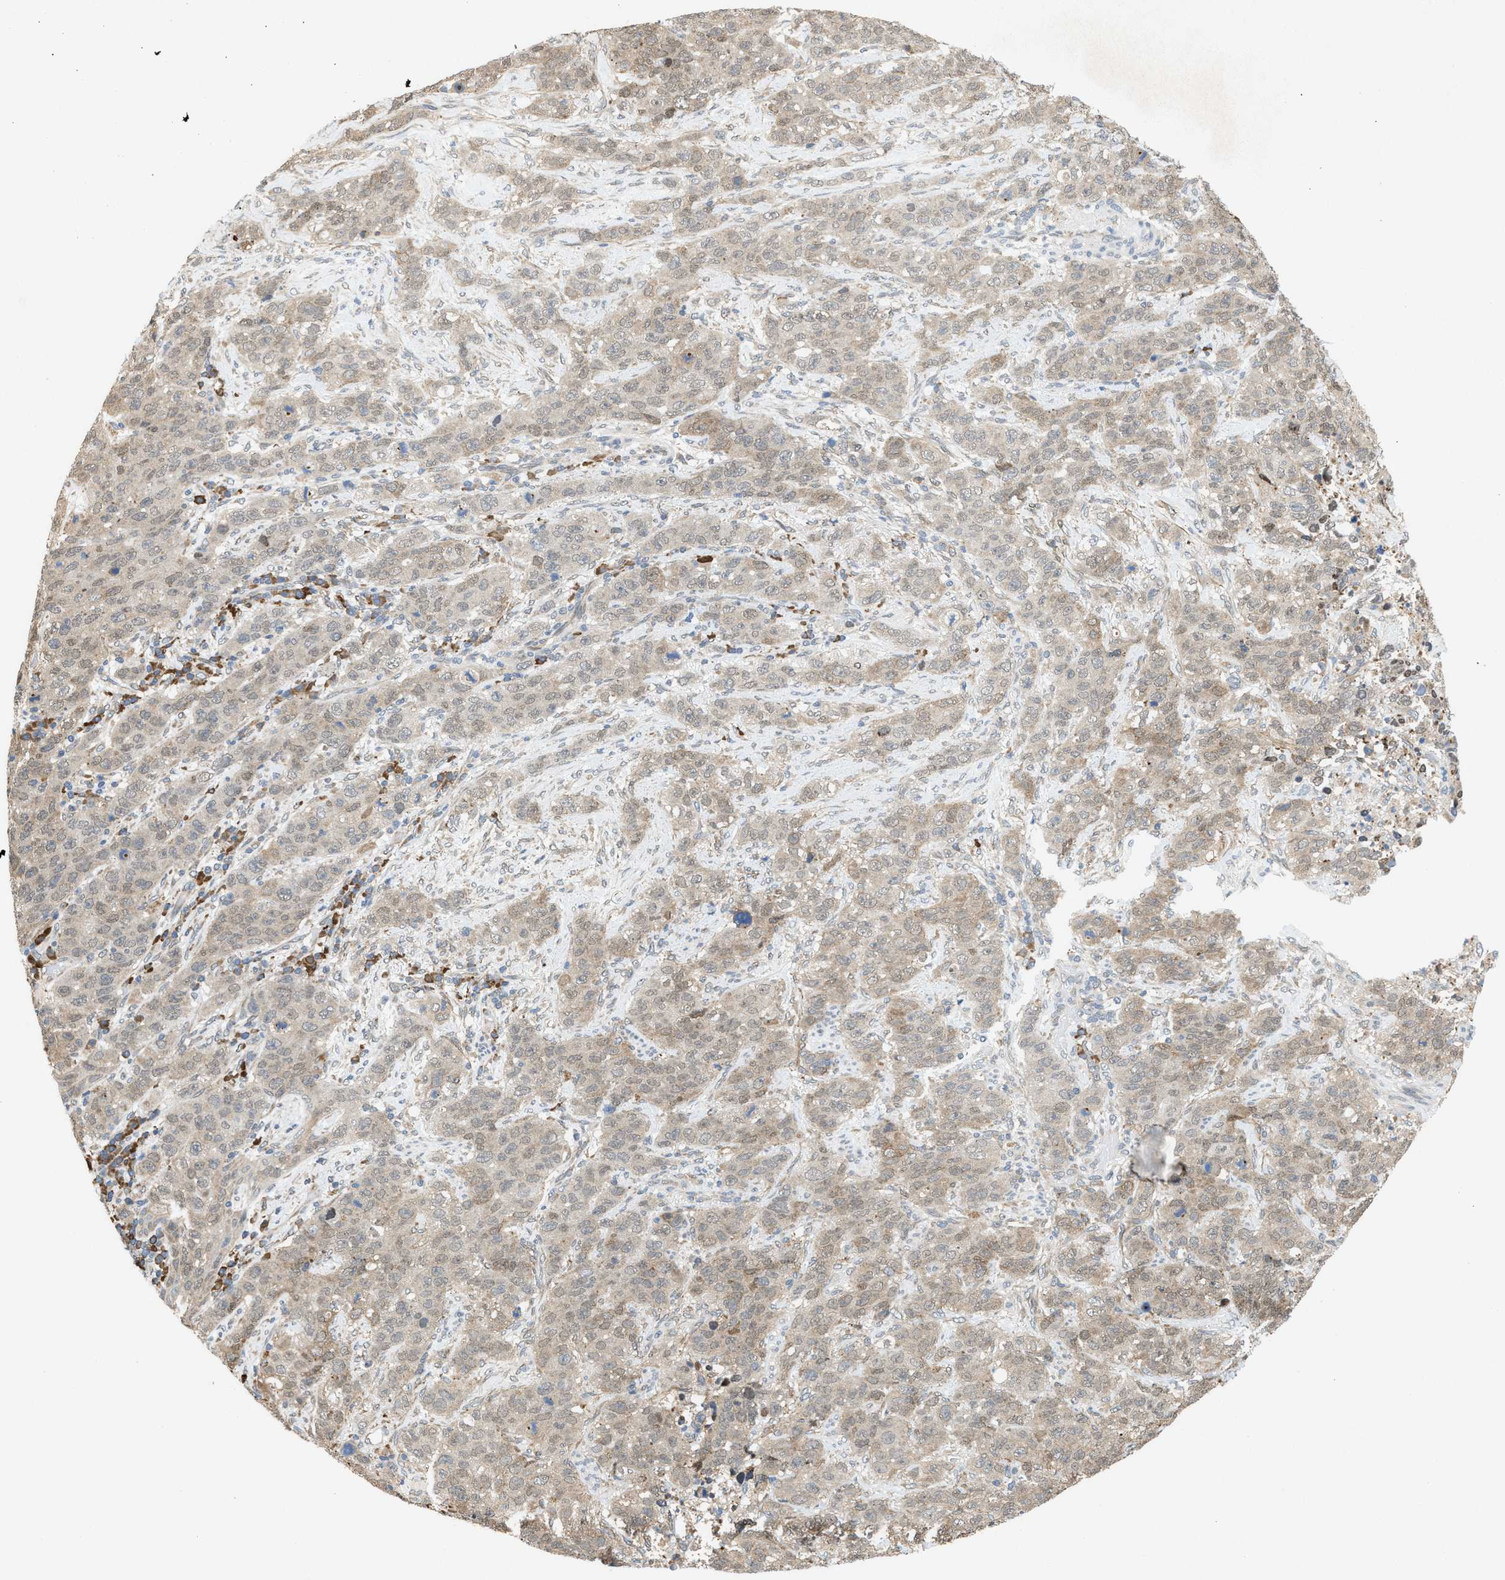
{"staining": {"intensity": "weak", "quantity": "25%-75%", "location": "cytoplasmic/membranous"}, "tissue": "stomach cancer", "cell_type": "Tumor cells", "image_type": "cancer", "snomed": [{"axis": "morphology", "description": "Adenocarcinoma, NOS"}, {"axis": "topography", "description": "Stomach"}], "caption": "The image exhibits immunohistochemical staining of adenocarcinoma (stomach). There is weak cytoplasmic/membranous staining is present in approximately 25%-75% of tumor cells.", "gene": "MFSD6", "patient": {"sex": "male", "age": 48}}